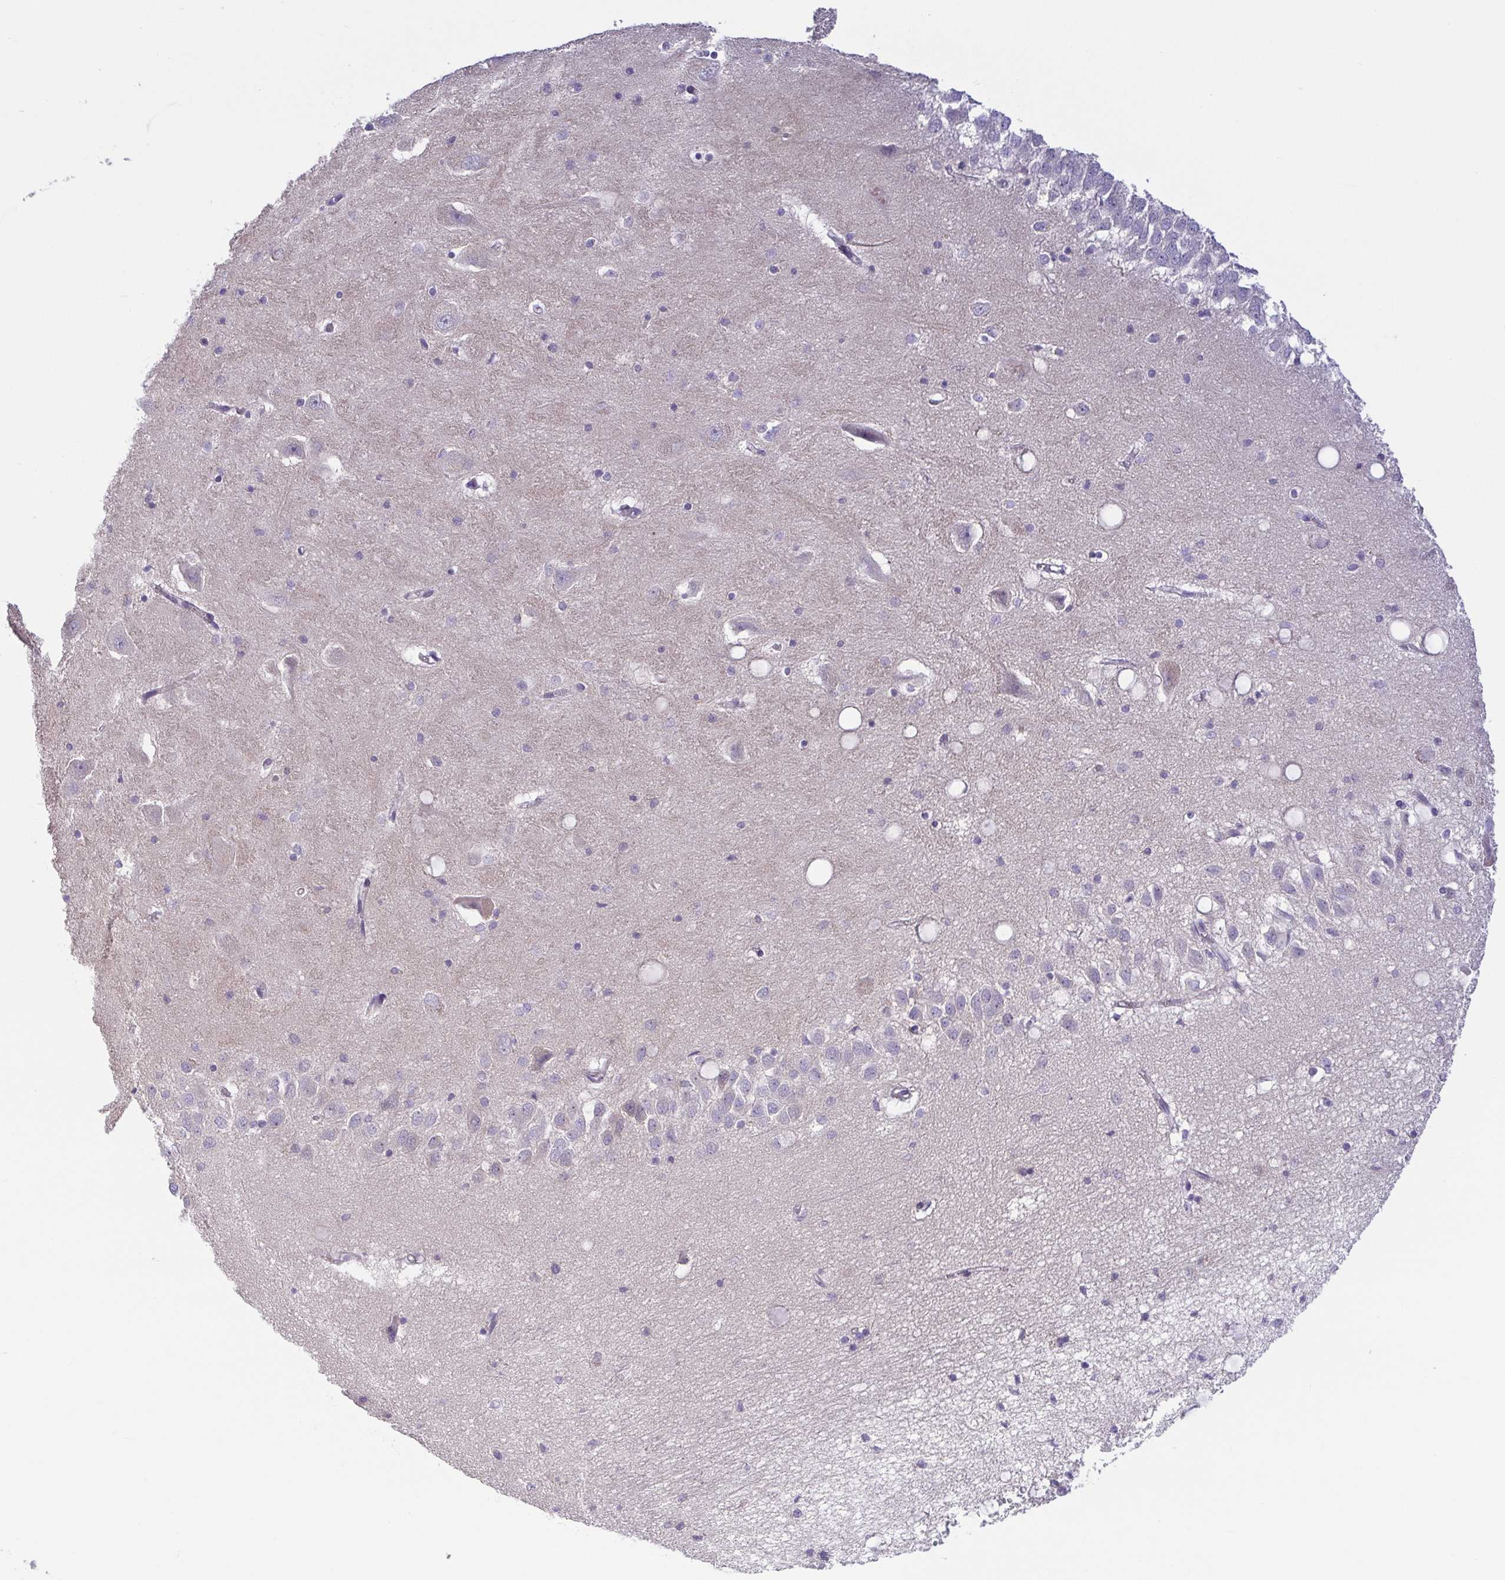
{"staining": {"intensity": "negative", "quantity": "none", "location": "none"}, "tissue": "hippocampus", "cell_type": "Glial cells", "image_type": "normal", "snomed": [{"axis": "morphology", "description": "Normal tissue, NOS"}, {"axis": "topography", "description": "Hippocampus"}], "caption": "The immunohistochemistry (IHC) image has no significant positivity in glial cells of hippocampus. The staining is performed using DAB brown chromogen with nuclei counter-stained in using hematoxylin.", "gene": "OSBPL7", "patient": {"sex": "male", "age": 58}}